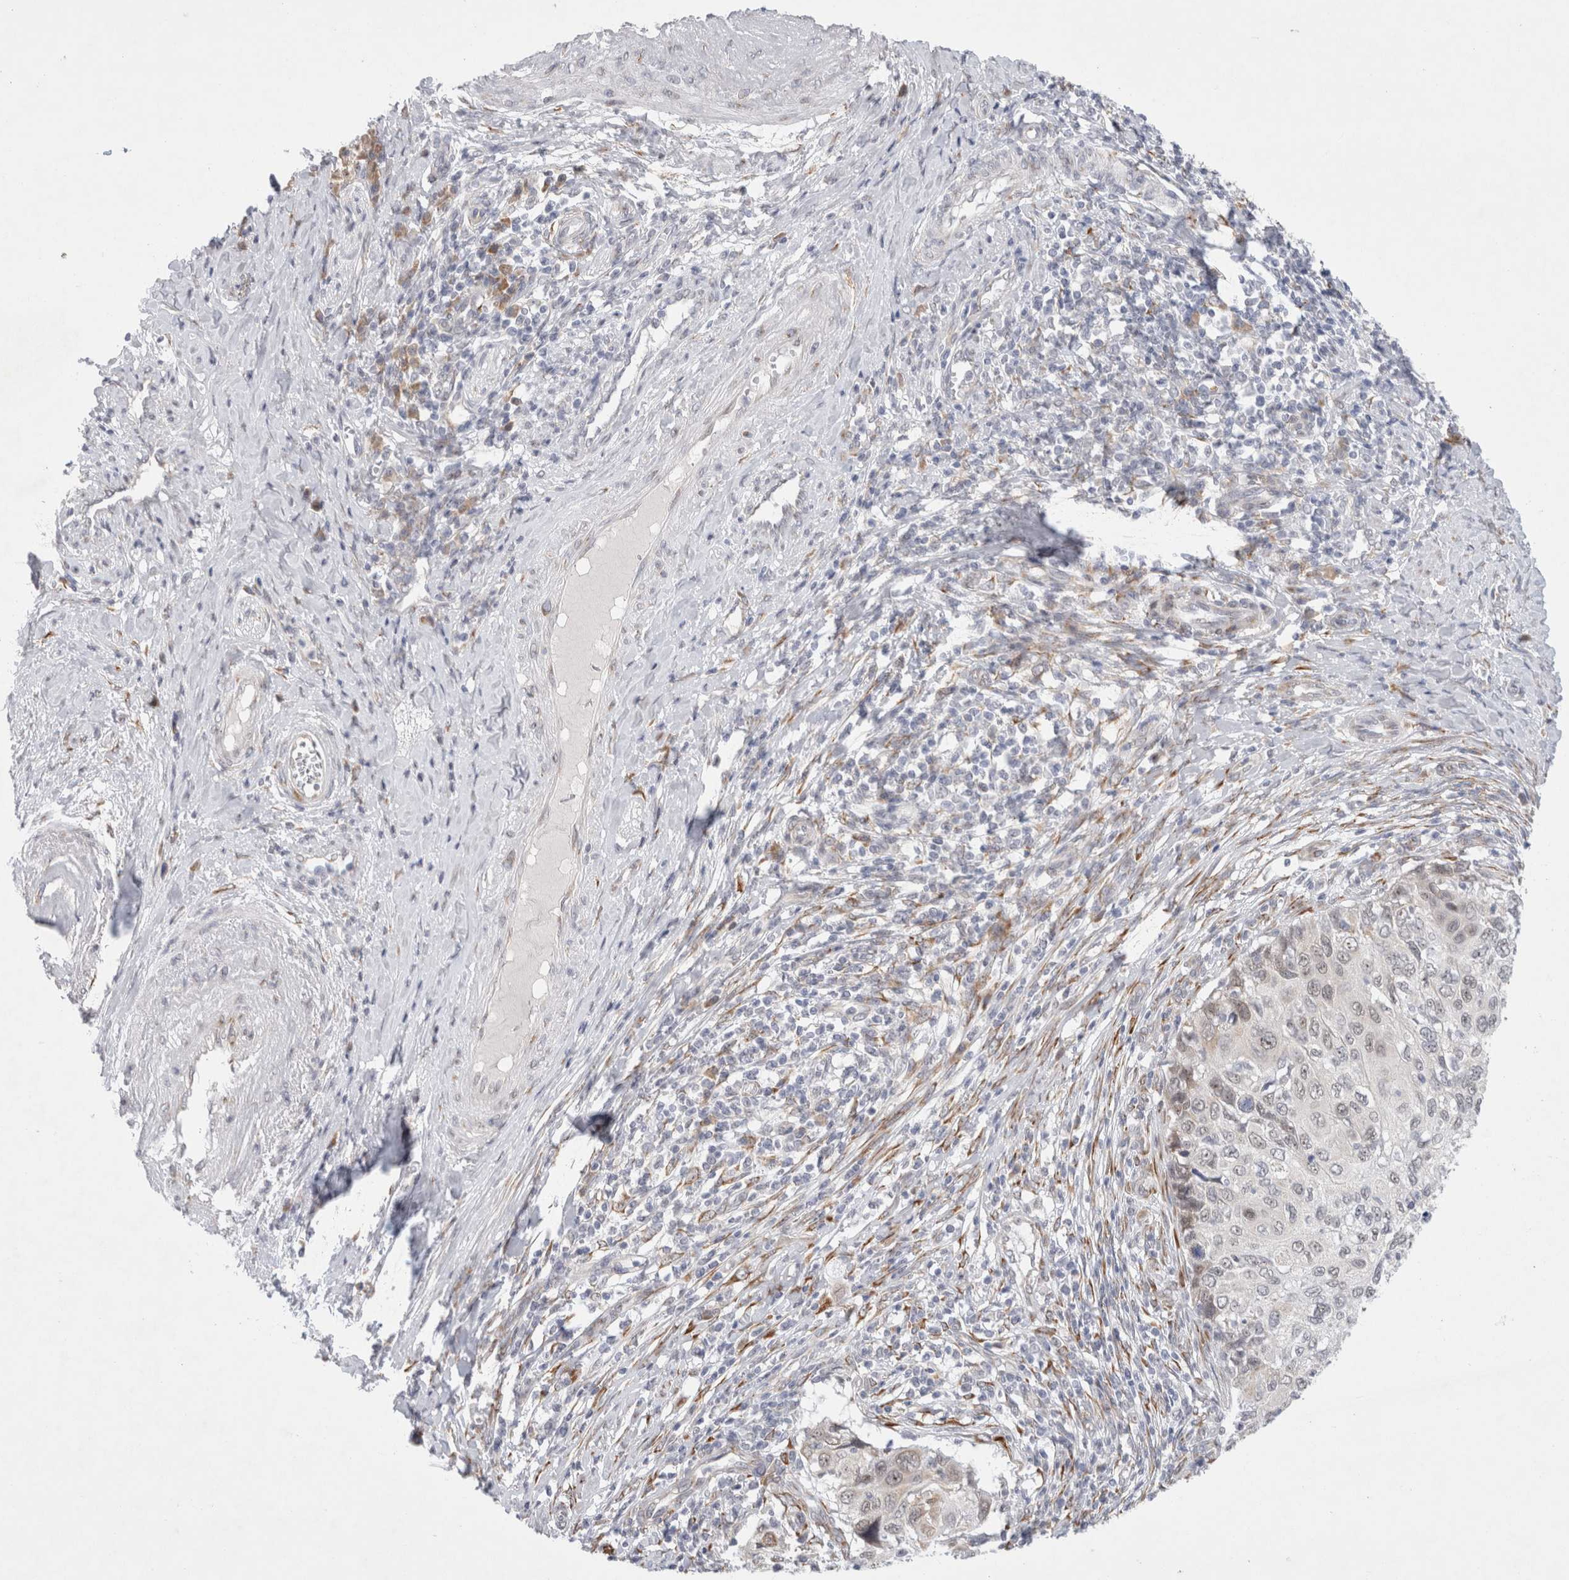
{"staining": {"intensity": "weak", "quantity": "<25%", "location": "nuclear"}, "tissue": "cervical cancer", "cell_type": "Tumor cells", "image_type": "cancer", "snomed": [{"axis": "morphology", "description": "Squamous cell carcinoma, NOS"}, {"axis": "topography", "description": "Cervix"}], "caption": "IHC of cervical cancer (squamous cell carcinoma) reveals no expression in tumor cells. Nuclei are stained in blue.", "gene": "TRMT1L", "patient": {"sex": "female", "age": 70}}